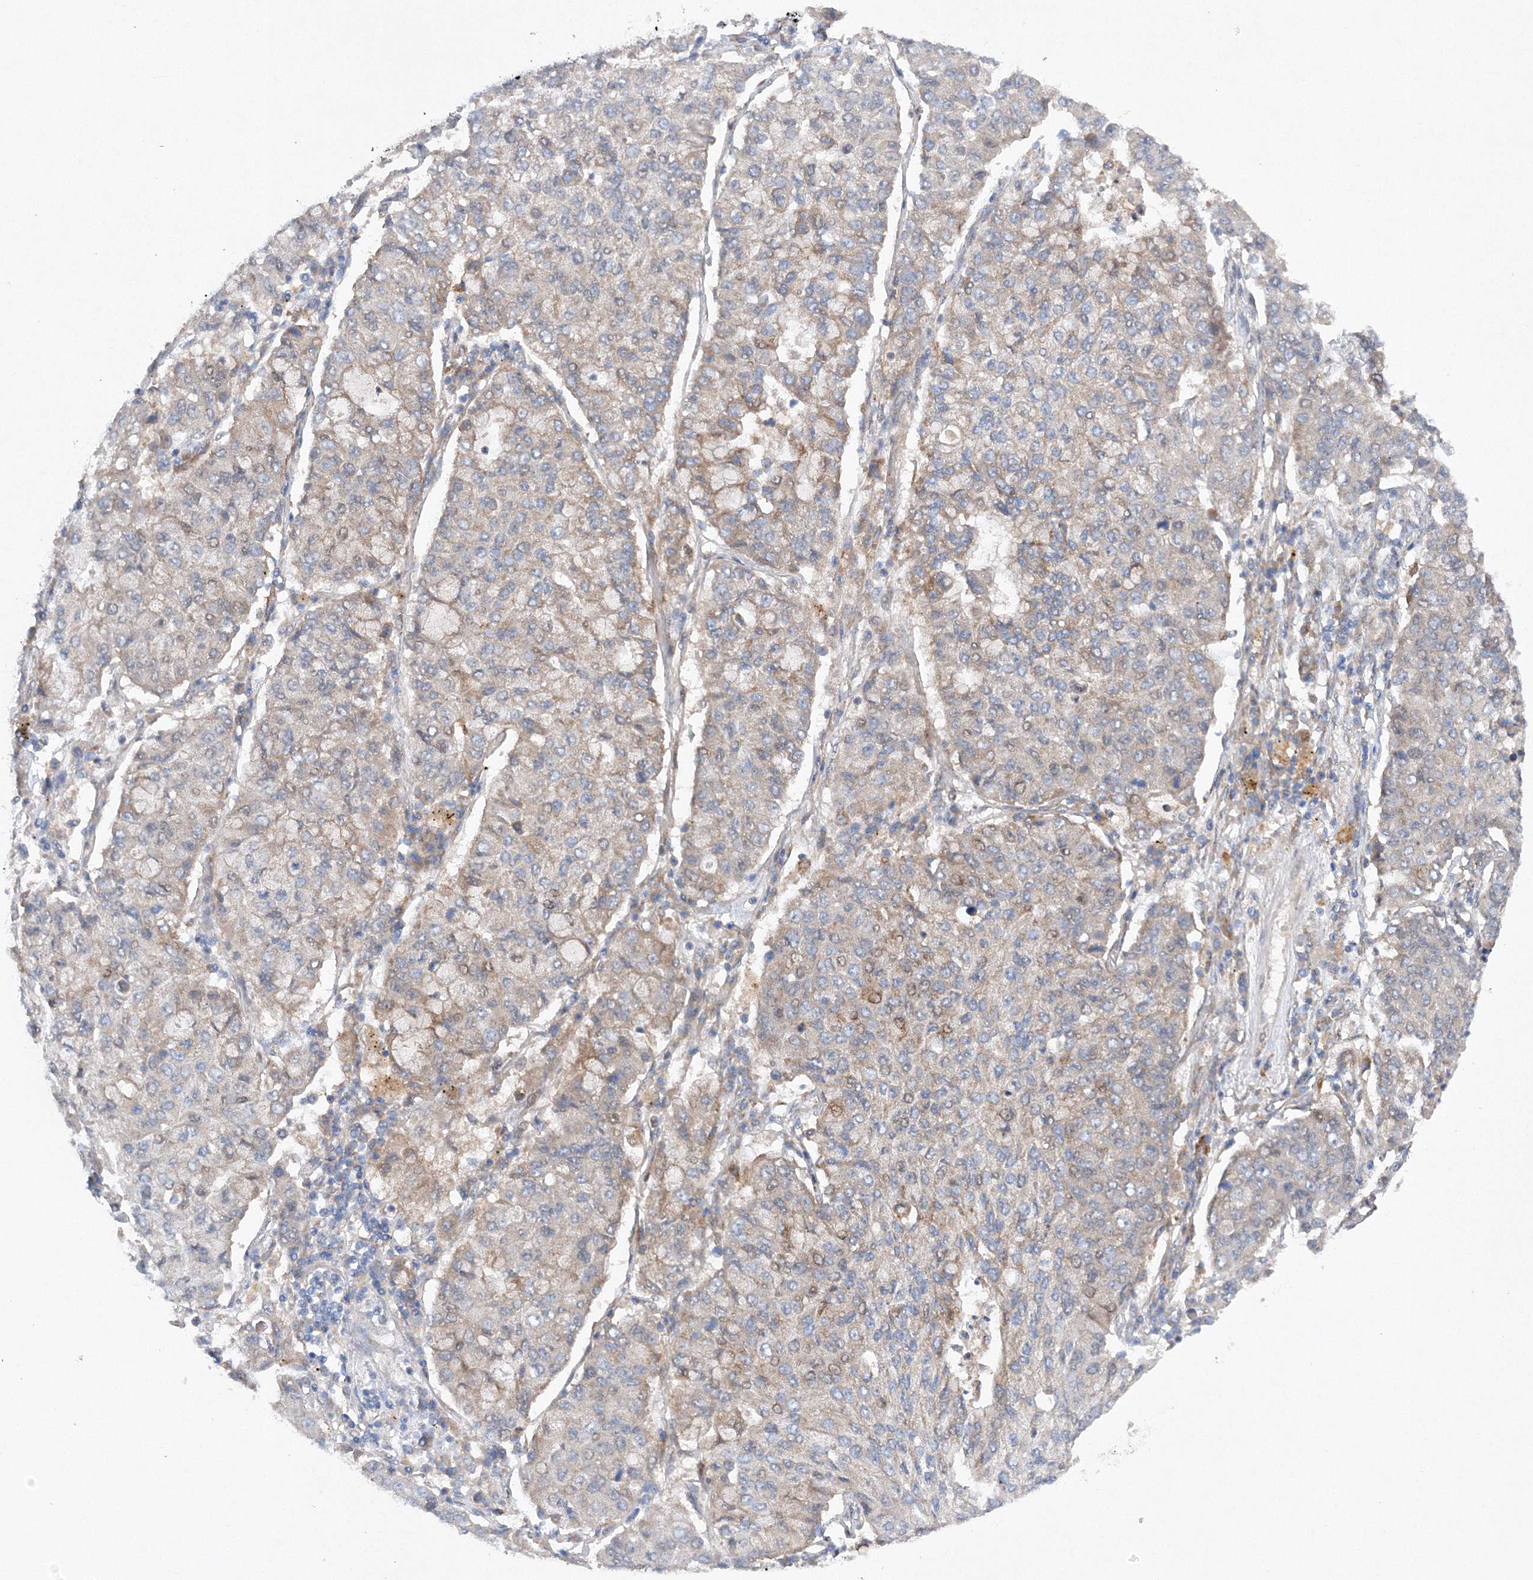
{"staining": {"intensity": "weak", "quantity": "<25%", "location": "cytoplasmic/membranous"}, "tissue": "lung cancer", "cell_type": "Tumor cells", "image_type": "cancer", "snomed": [{"axis": "morphology", "description": "Squamous cell carcinoma, NOS"}, {"axis": "topography", "description": "Lung"}], "caption": "A high-resolution photomicrograph shows immunohistochemistry (IHC) staining of lung cancer, which exhibits no significant expression in tumor cells.", "gene": "SLC36A1", "patient": {"sex": "male", "age": 74}}